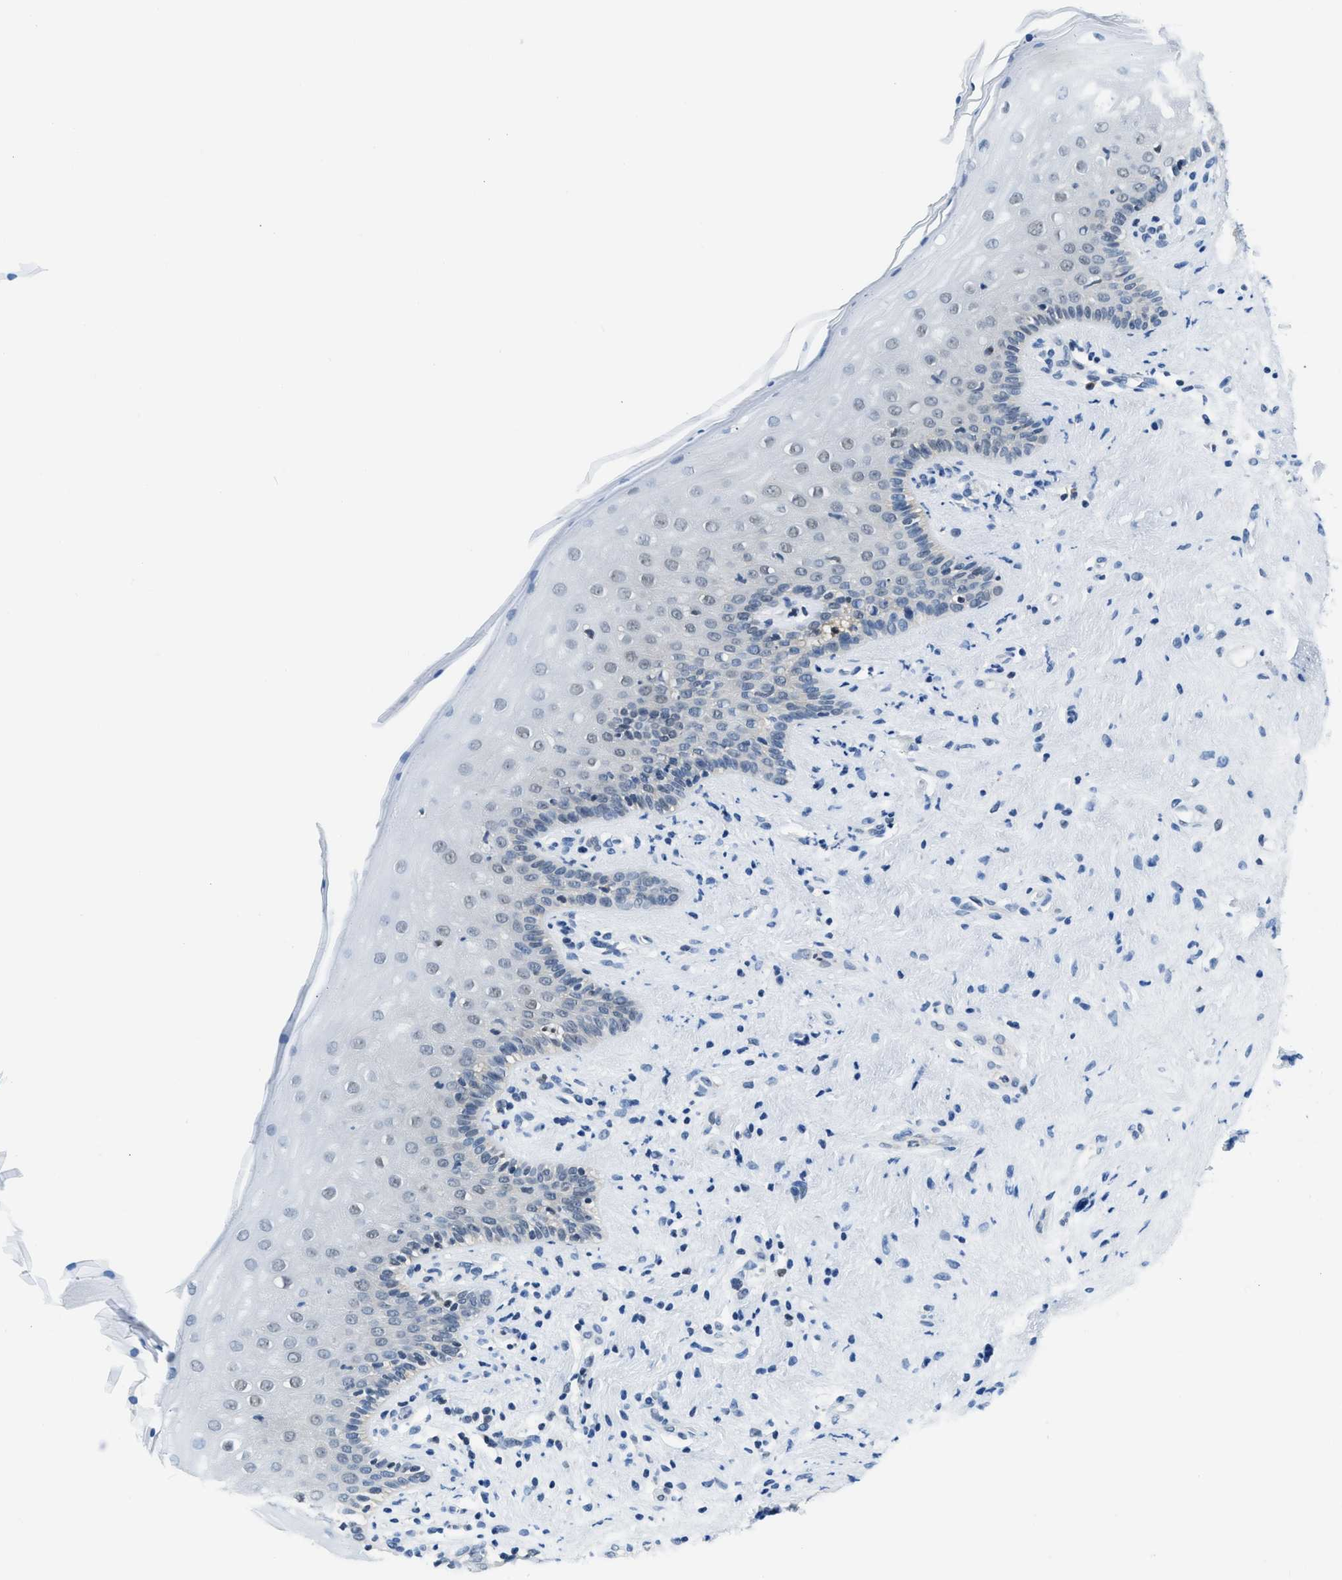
{"staining": {"intensity": "negative", "quantity": "none", "location": "none"}, "tissue": "vagina", "cell_type": "Squamous epithelial cells", "image_type": "normal", "snomed": [{"axis": "morphology", "description": "Normal tissue, NOS"}, {"axis": "topography", "description": "Vagina"}], "caption": "Normal vagina was stained to show a protein in brown. There is no significant expression in squamous epithelial cells.", "gene": "ALX1", "patient": {"sex": "female", "age": 44}}